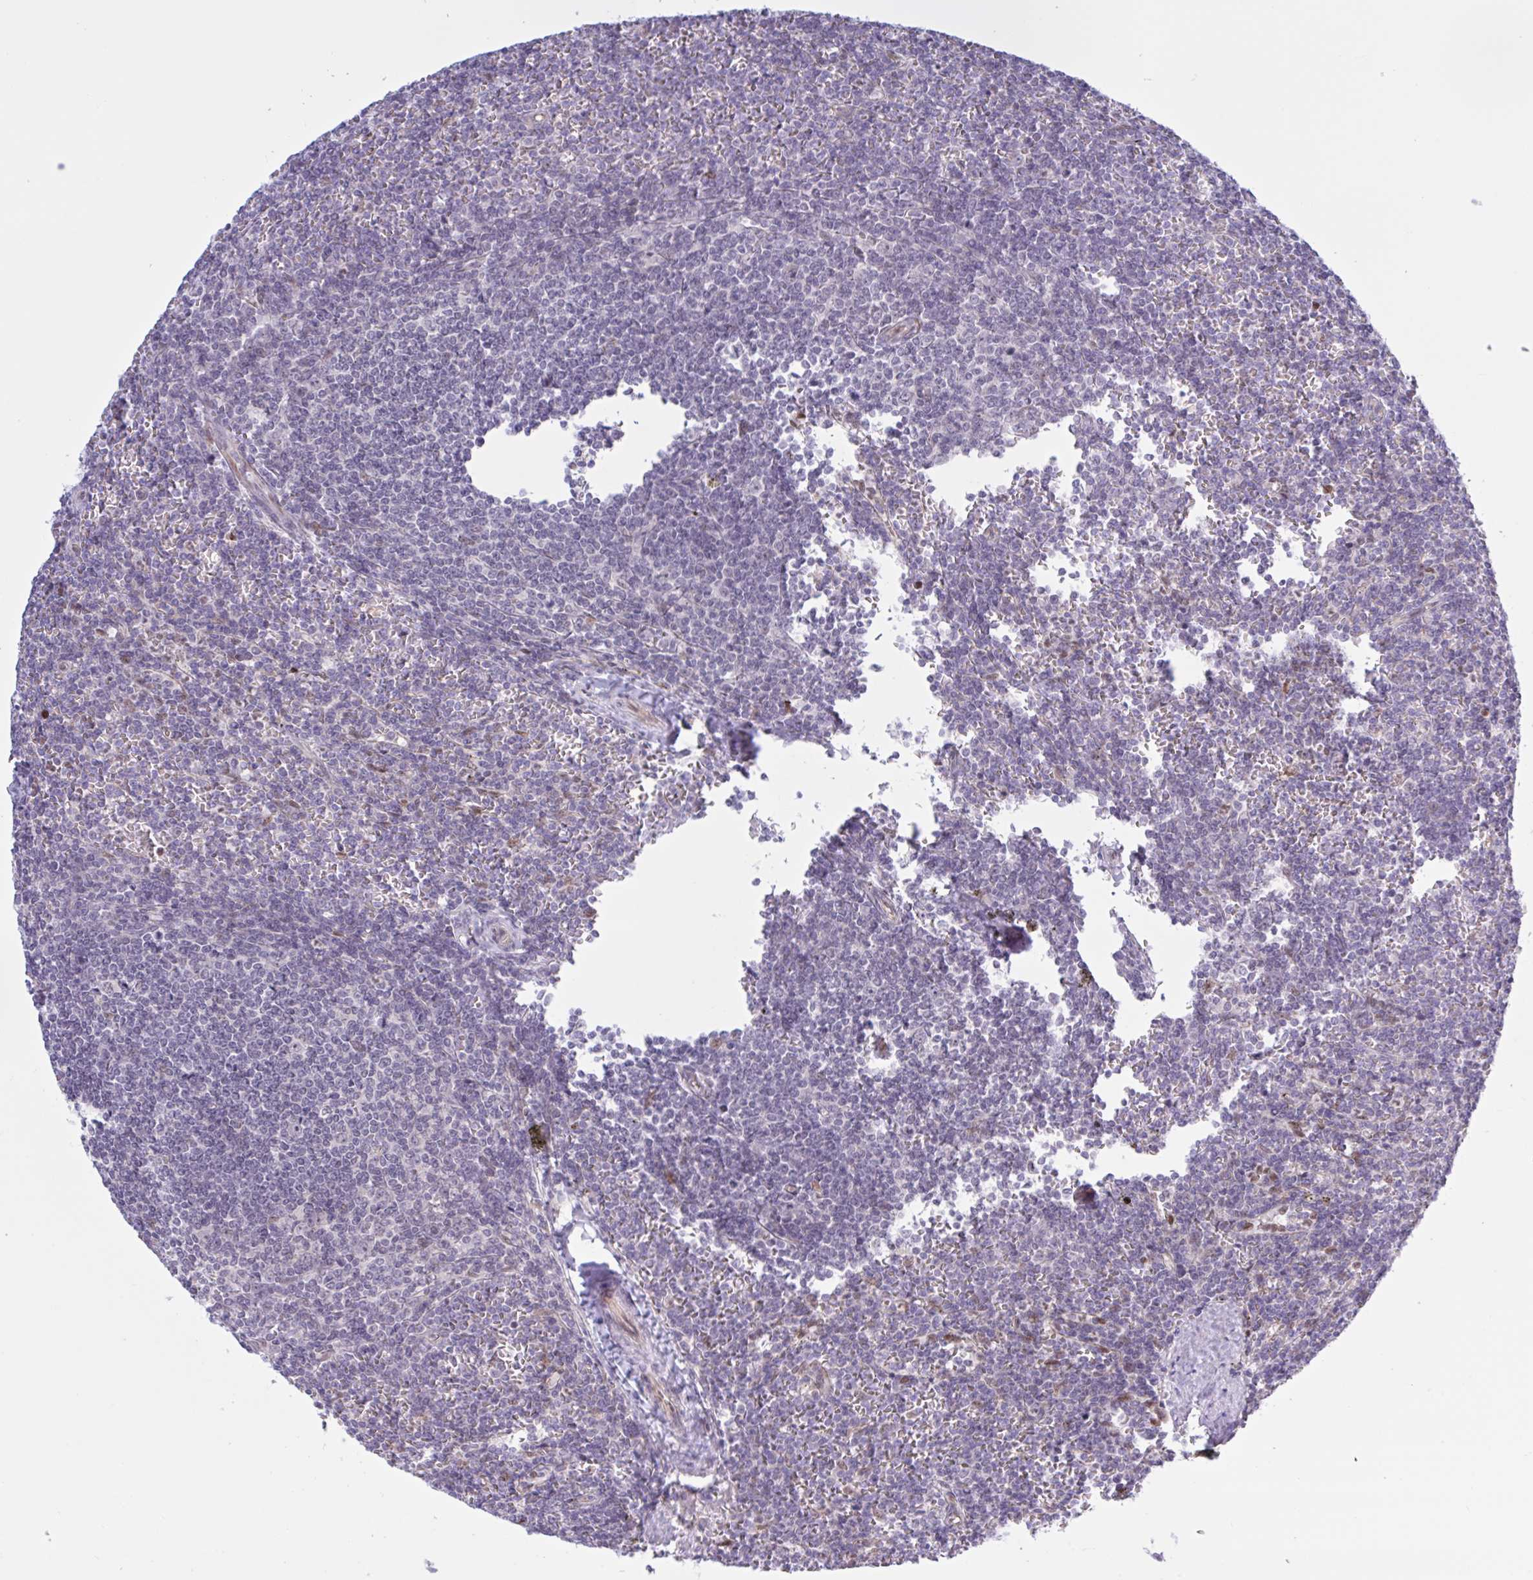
{"staining": {"intensity": "negative", "quantity": "none", "location": "none"}, "tissue": "lymphoma", "cell_type": "Tumor cells", "image_type": "cancer", "snomed": [{"axis": "morphology", "description": "Malignant lymphoma, non-Hodgkin's type, Low grade"}, {"axis": "topography", "description": "Spleen"}], "caption": "A micrograph of human malignant lymphoma, non-Hodgkin's type (low-grade) is negative for staining in tumor cells. (DAB (3,3'-diaminobenzidine) IHC with hematoxylin counter stain).", "gene": "PRMT6", "patient": {"sex": "male", "age": 78}}